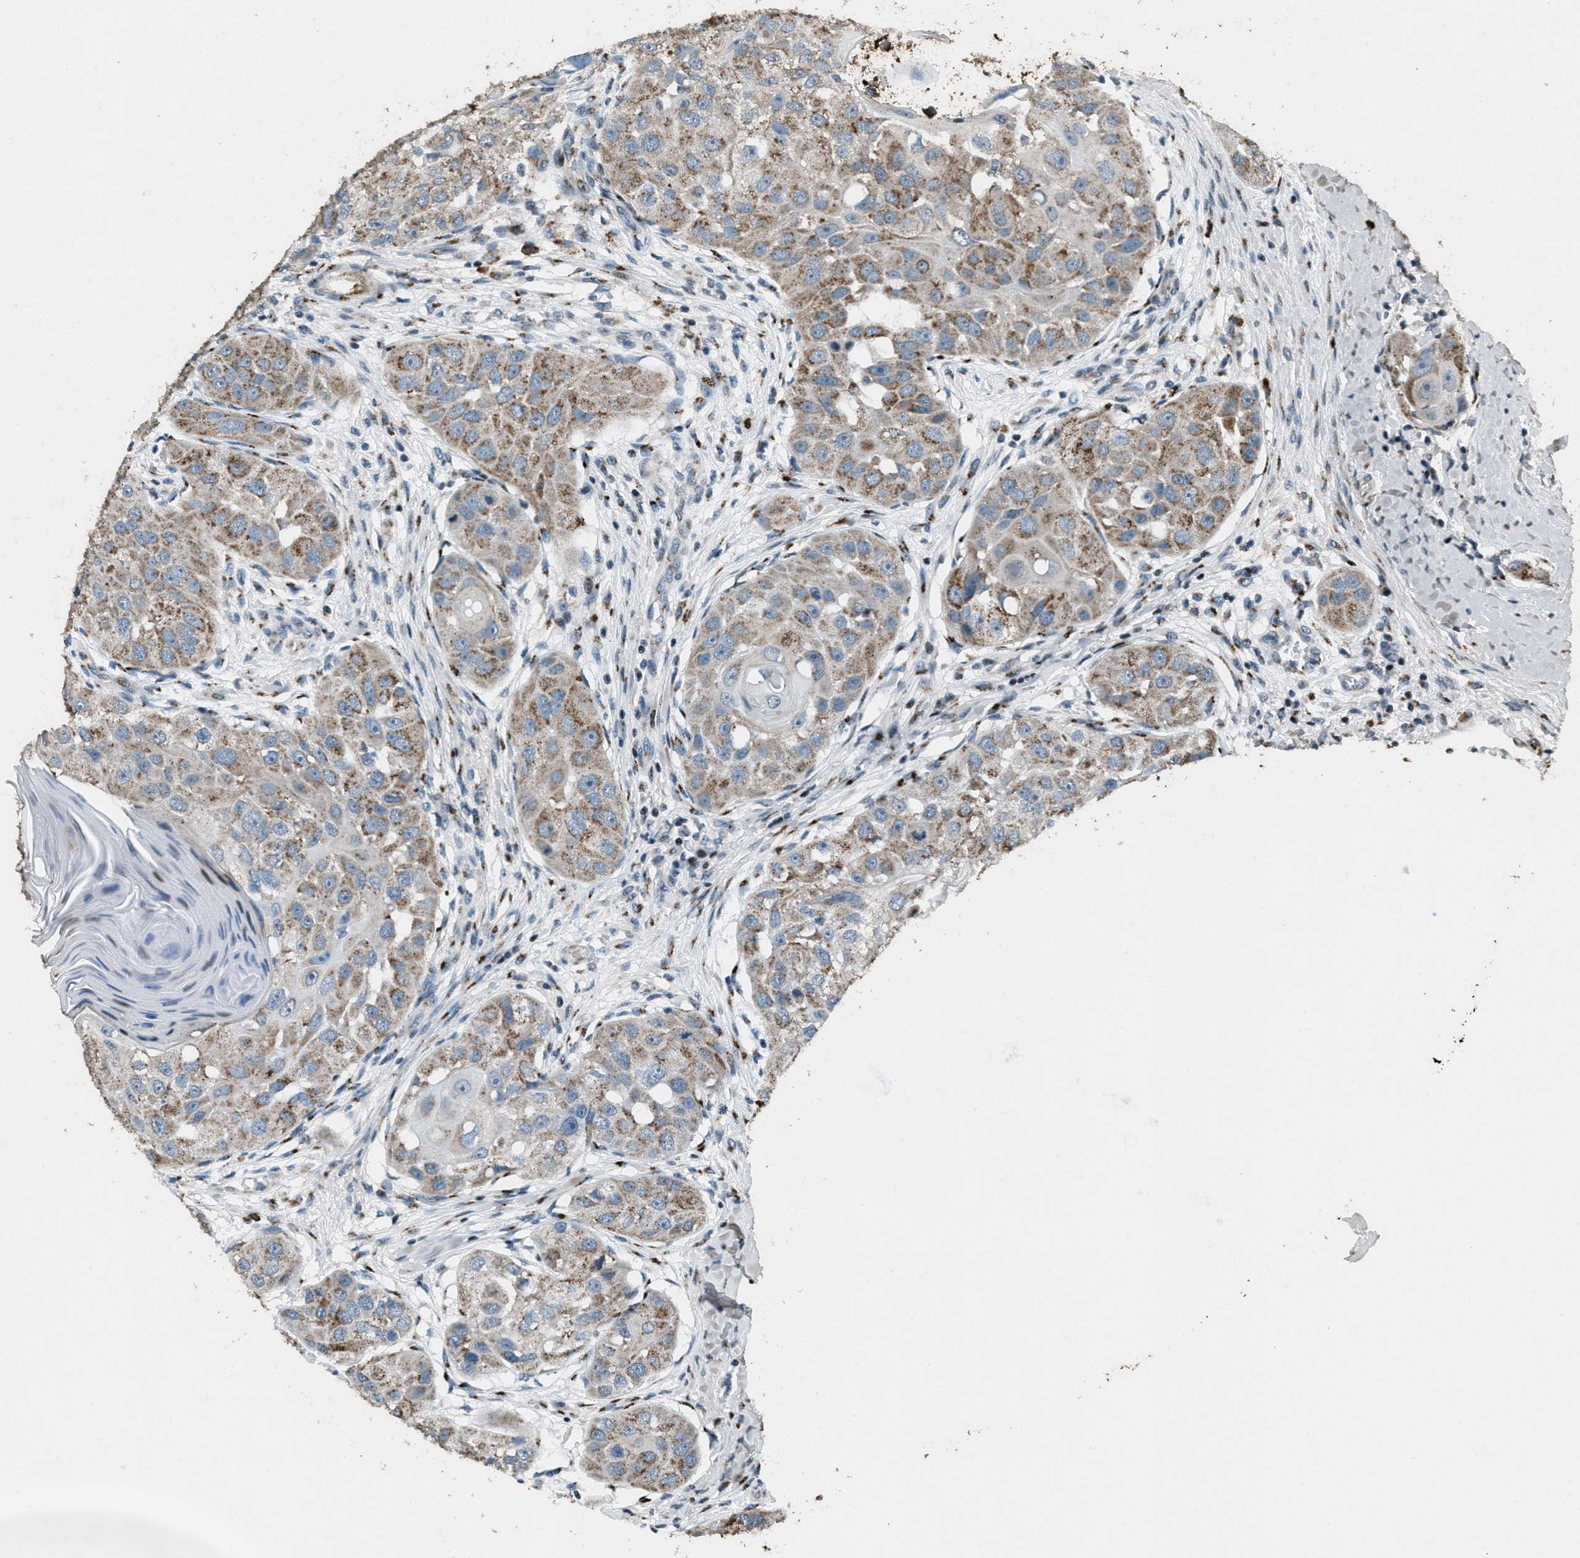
{"staining": {"intensity": "moderate", "quantity": ">75%", "location": "cytoplasmic/membranous"}, "tissue": "head and neck cancer", "cell_type": "Tumor cells", "image_type": "cancer", "snomed": [{"axis": "morphology", "description": "Normal tissue, NOS"}, {"axis": "morphology", "description": "Squamous cell carcinoma, NOS"}, {"axis": "topography", "description": "Skeletal muscle"}, {"axis": "topography", "description": "Head-Neck"}], "caption": "Moderate cytoplasmic/membranous protein staining is appreciated in about >75% of tumor cells in squamous cell carcinoma (head and neck).", "gene": "GPC6", "patient": {"sex": "male", "age": 51}}